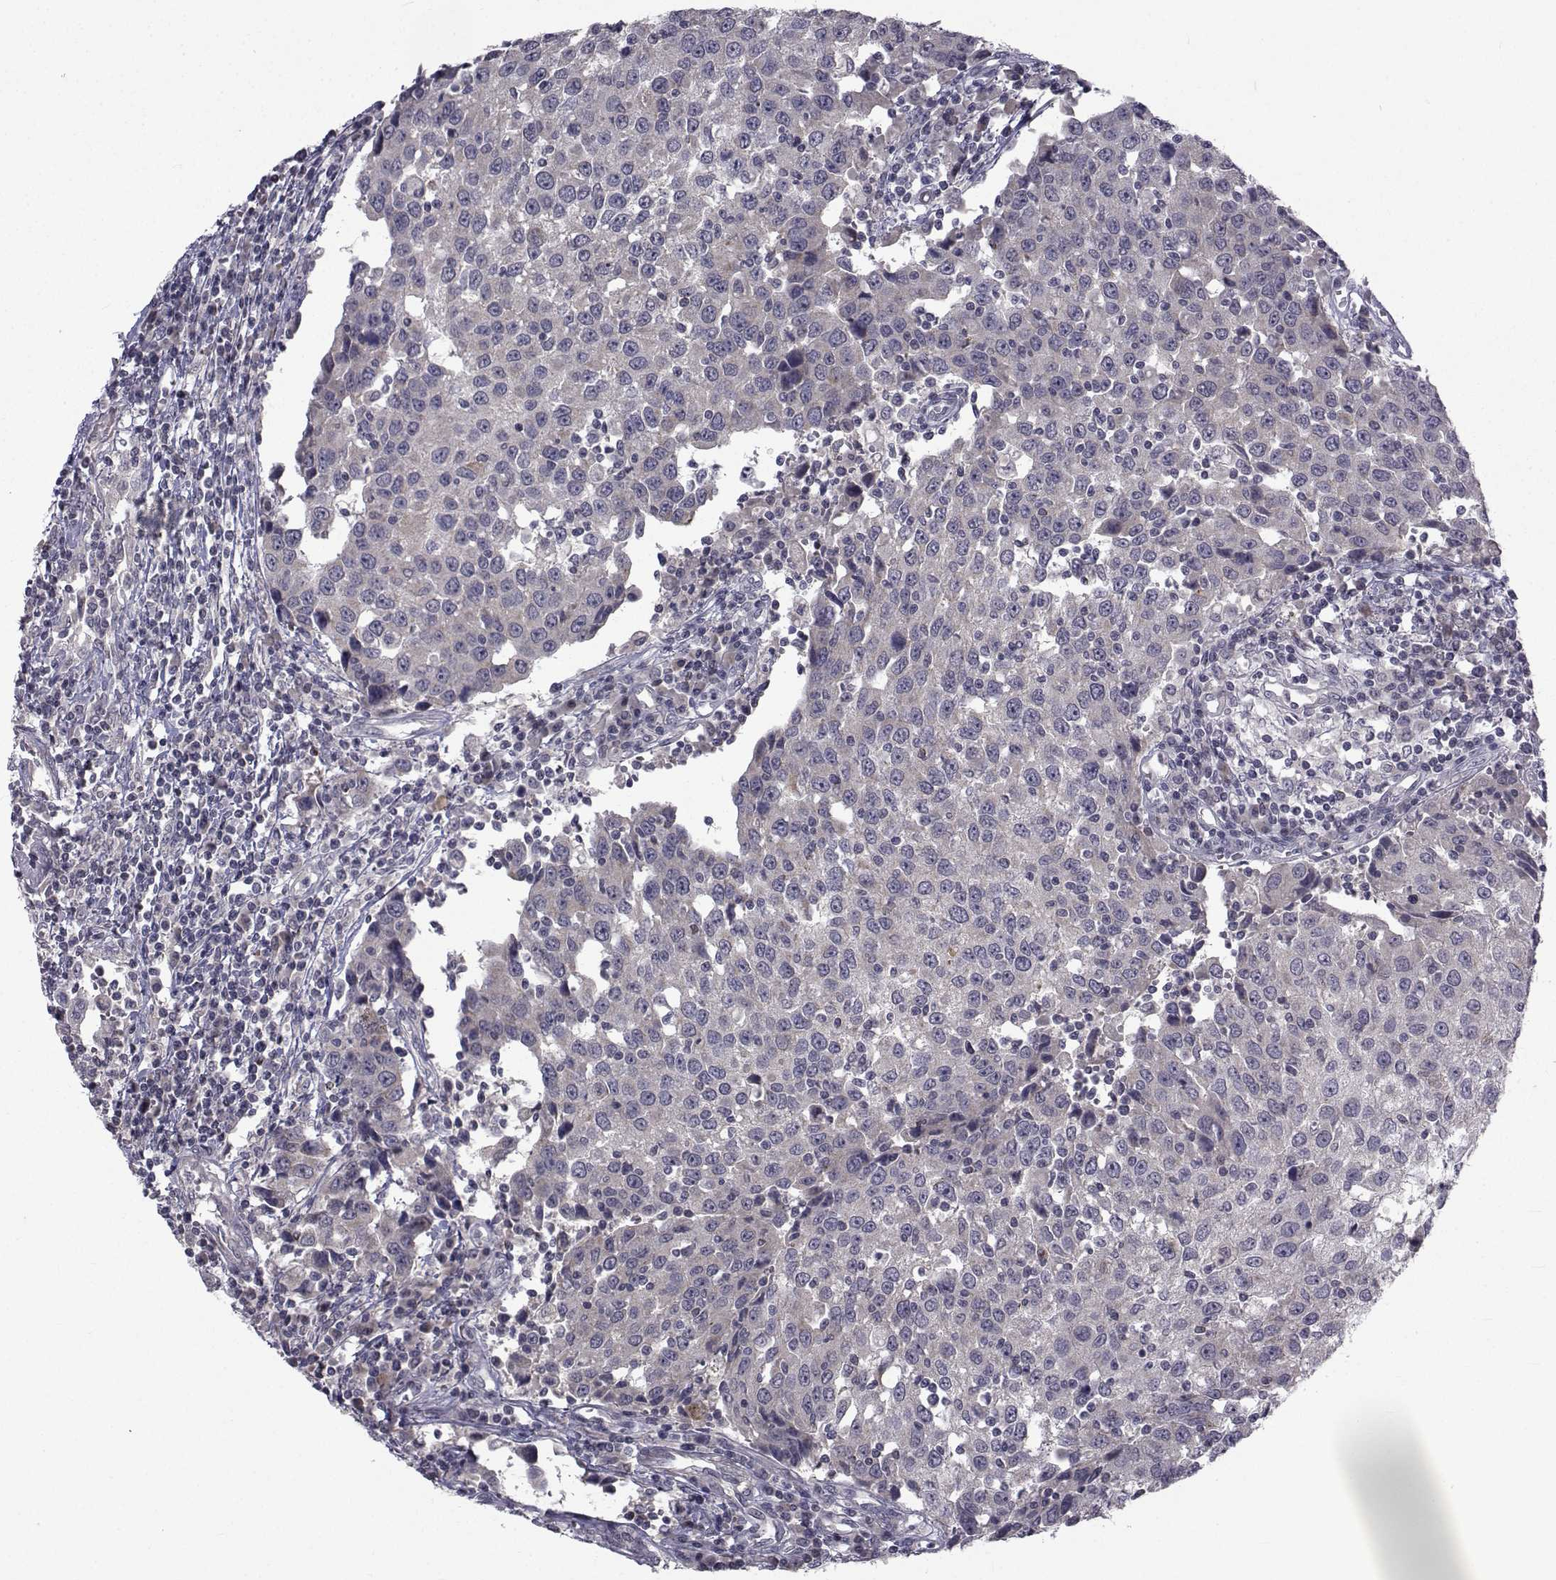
{"staining": {"intensity": "negative", "quantity": "none", "location": "none"}, "tissue": "urothelial cancer", "cell_type": "Tumor cells", "image_type": "cancer", "snomed": [{"axis": "morphology", "description": "Urothelial carcinoma, High grade"}, {"axis": "topography", "description": "Urinary bladder"}], "caption": "High magnification brightfield microscopy of urothelial cancer stained with DAB (3,3'-diaminobenzidine) (brown) and counterstained with hematoxylin (blue): tumor cells show no significant positivity.", "gene": "FDXR", "patient": {"sex": "female", "age": 85}}